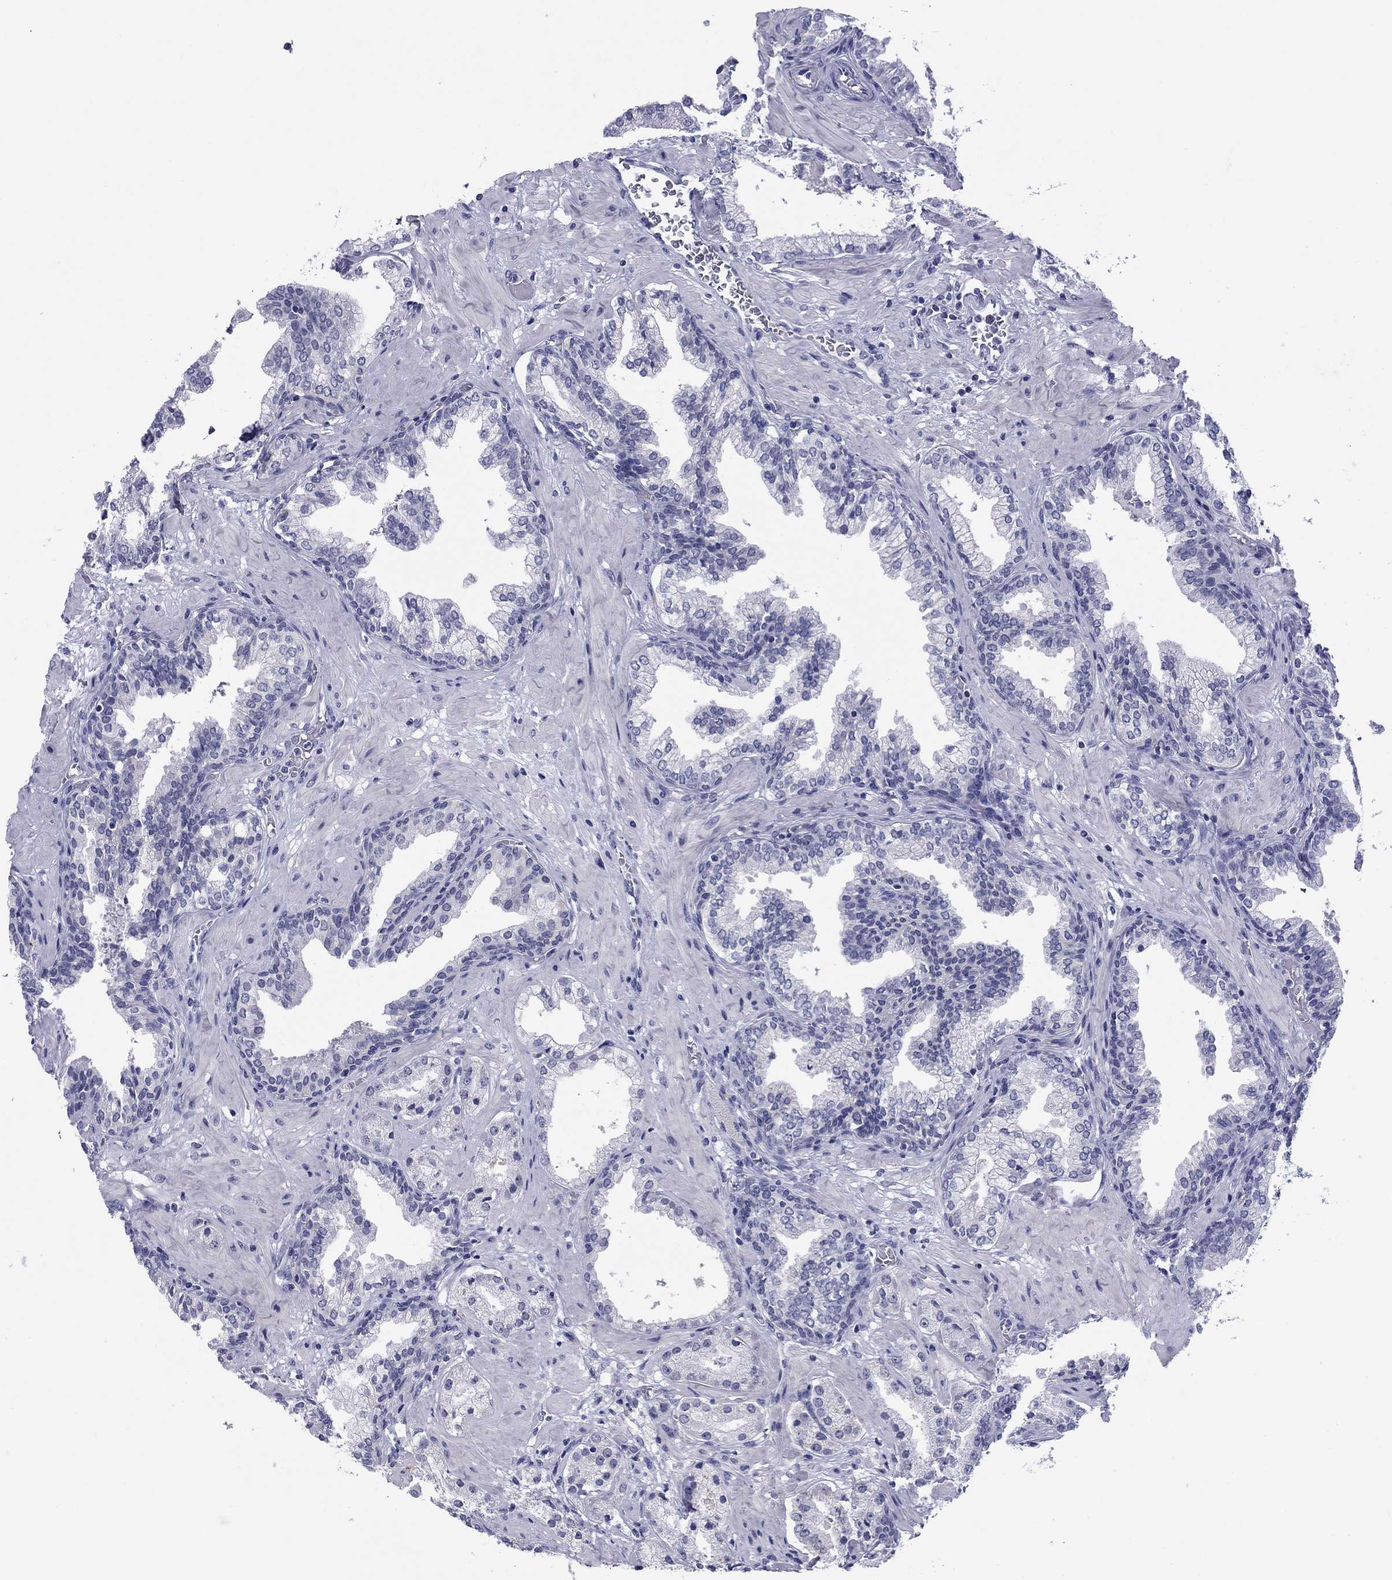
{"staining": {"intensity": "negative", "quantity": "none", "location": "none"}, "tissue": "prostate cancer", "cell_type": "Tumor cells", "image_type": "cancer", "snomed": [{"axis": "morphology", "description": "Adenocarcinoma, NOS"}, {"axis": "topography", "description": "Prostate and seminal vesicle, NOS"}, {"axis": "topography", "description": "Prostate"}], "caption": "Tumor cells are negative for brown protein staining in adenocarcinoma (prostate).", "gene": "TCFL5", "patient": {"sex": "male", "age": 44}}